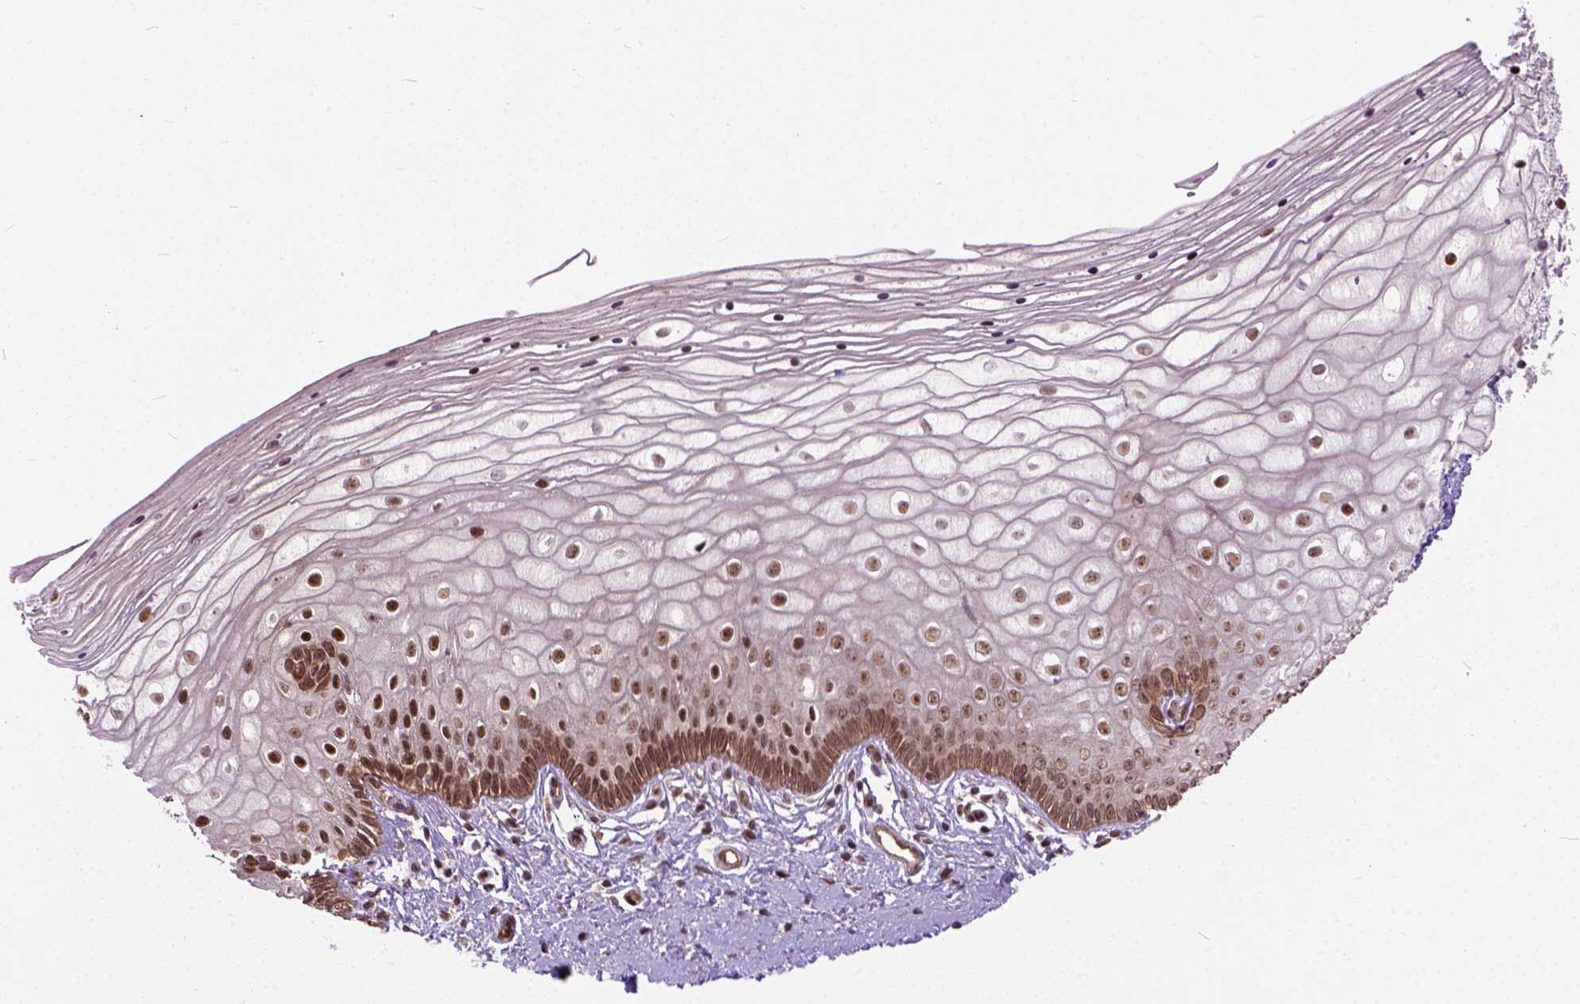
{"staining": {"intensity": "moderate", "quantity": ">75%", "location": "nuclear"}, "tissue": "vagina", "cell_type": "Squamous epithelial cells", "image_type": "normal", "snomed": [{"axis": "morphology", "description": "Normal tissue, NOS"}, {"axis": "topography", "description": "Vagina"}], "caption": "Normal vagina reveals moderate nuclear staining in approximately >75% of squamous epithelial cells (IHC, brightfield microscopy, high magnification)..", "gene": "ZNF630", "patient": {"sex": "female", "age": 39}}